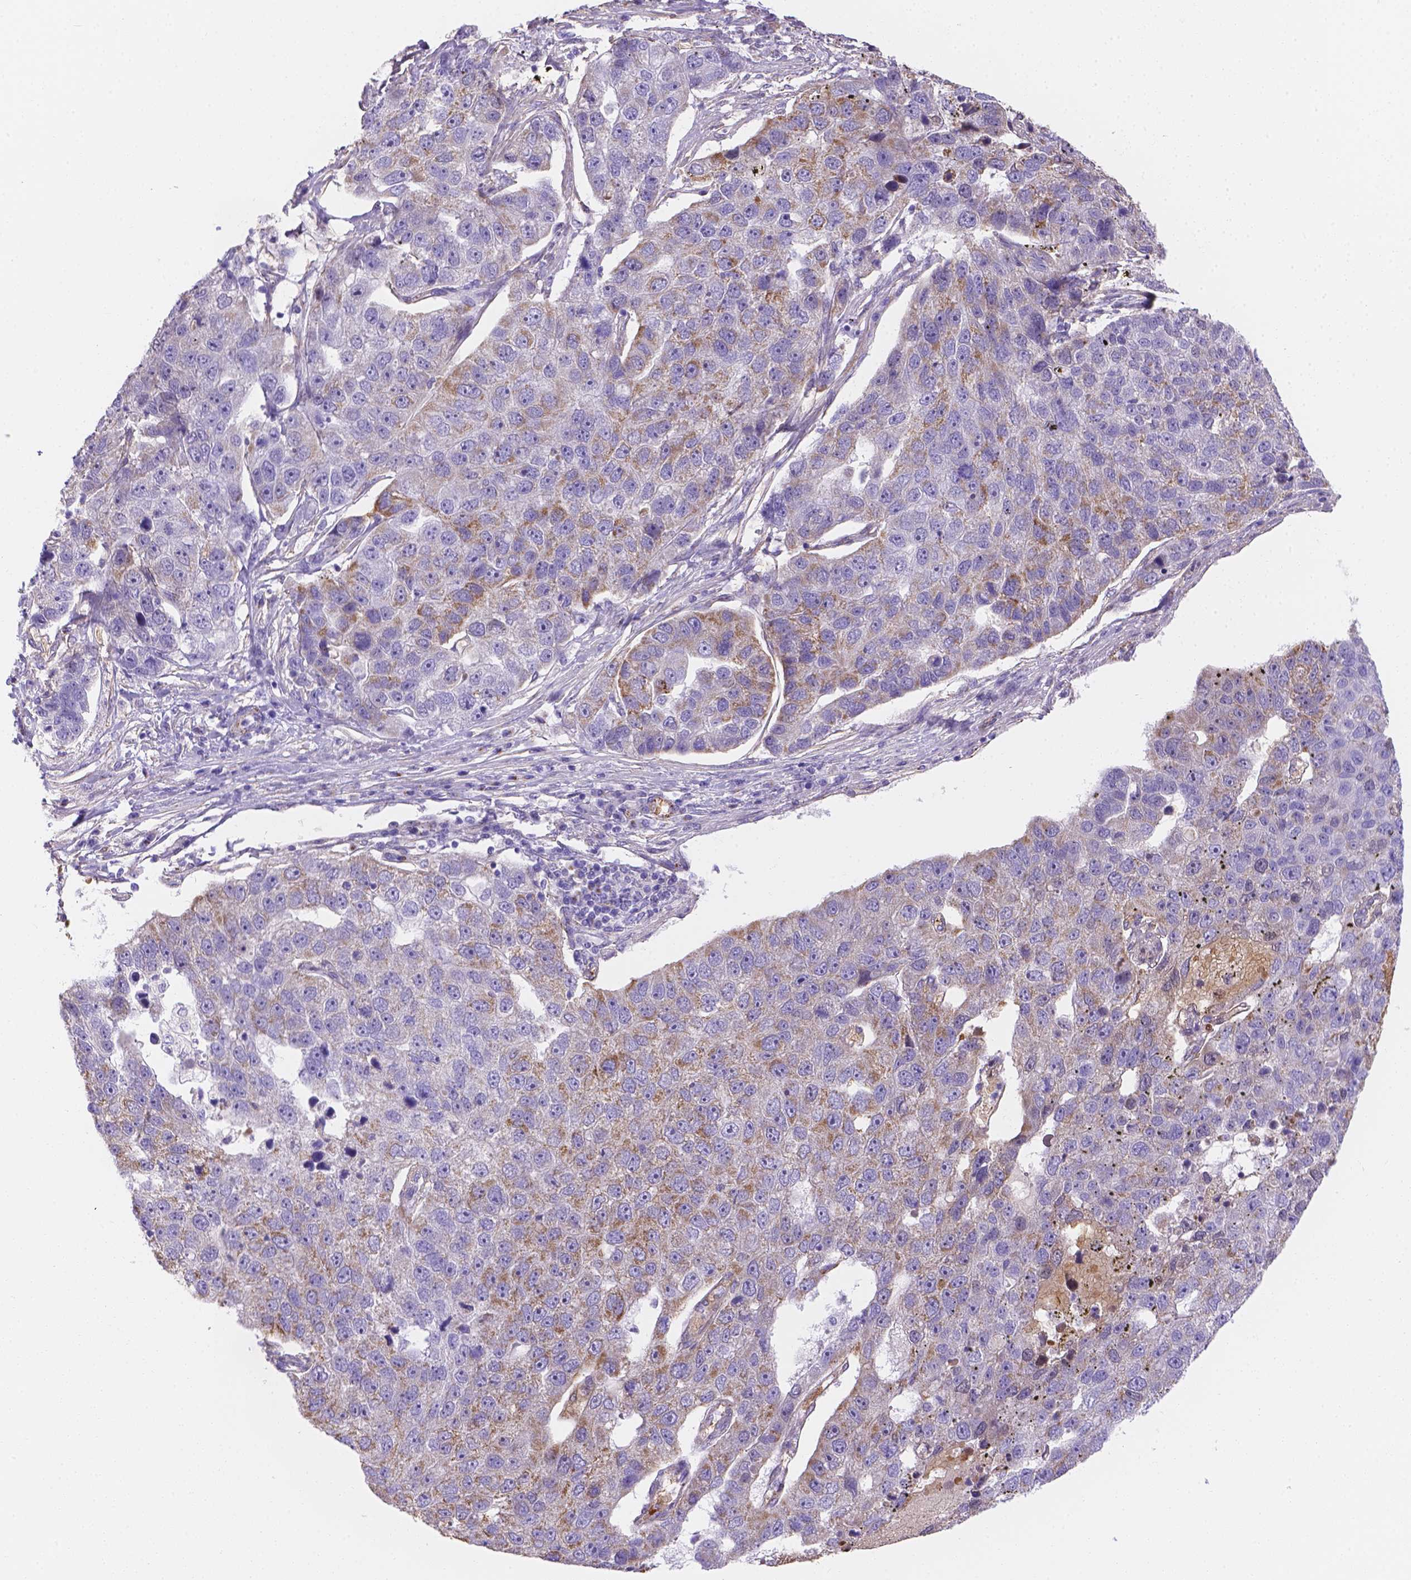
{"staining": {"intensity": "moderate", "quantity": "25%-75%", "location": "cytoplasmic/membranous"}, "tissue": "pancreatic cancer", "cell_type": "Tumor cells", "image_type": "cancer", "snomed": [{"axis": "morphology", "description": "Adenocarcinoma, NOS"}, {"axis": "topography", "description": "Pancreas"}], "caption": "IHC photomicrograph of human pancreatic cancer (adenocarcinoma) stained for a protein (brown), which demonstrates medium levels of moderate cytoplasmic/membranous positivity in about 25%-75% of tumor cells.", "gene": "SLC40A1", "patient": {"sex": "female", "age": 61}}